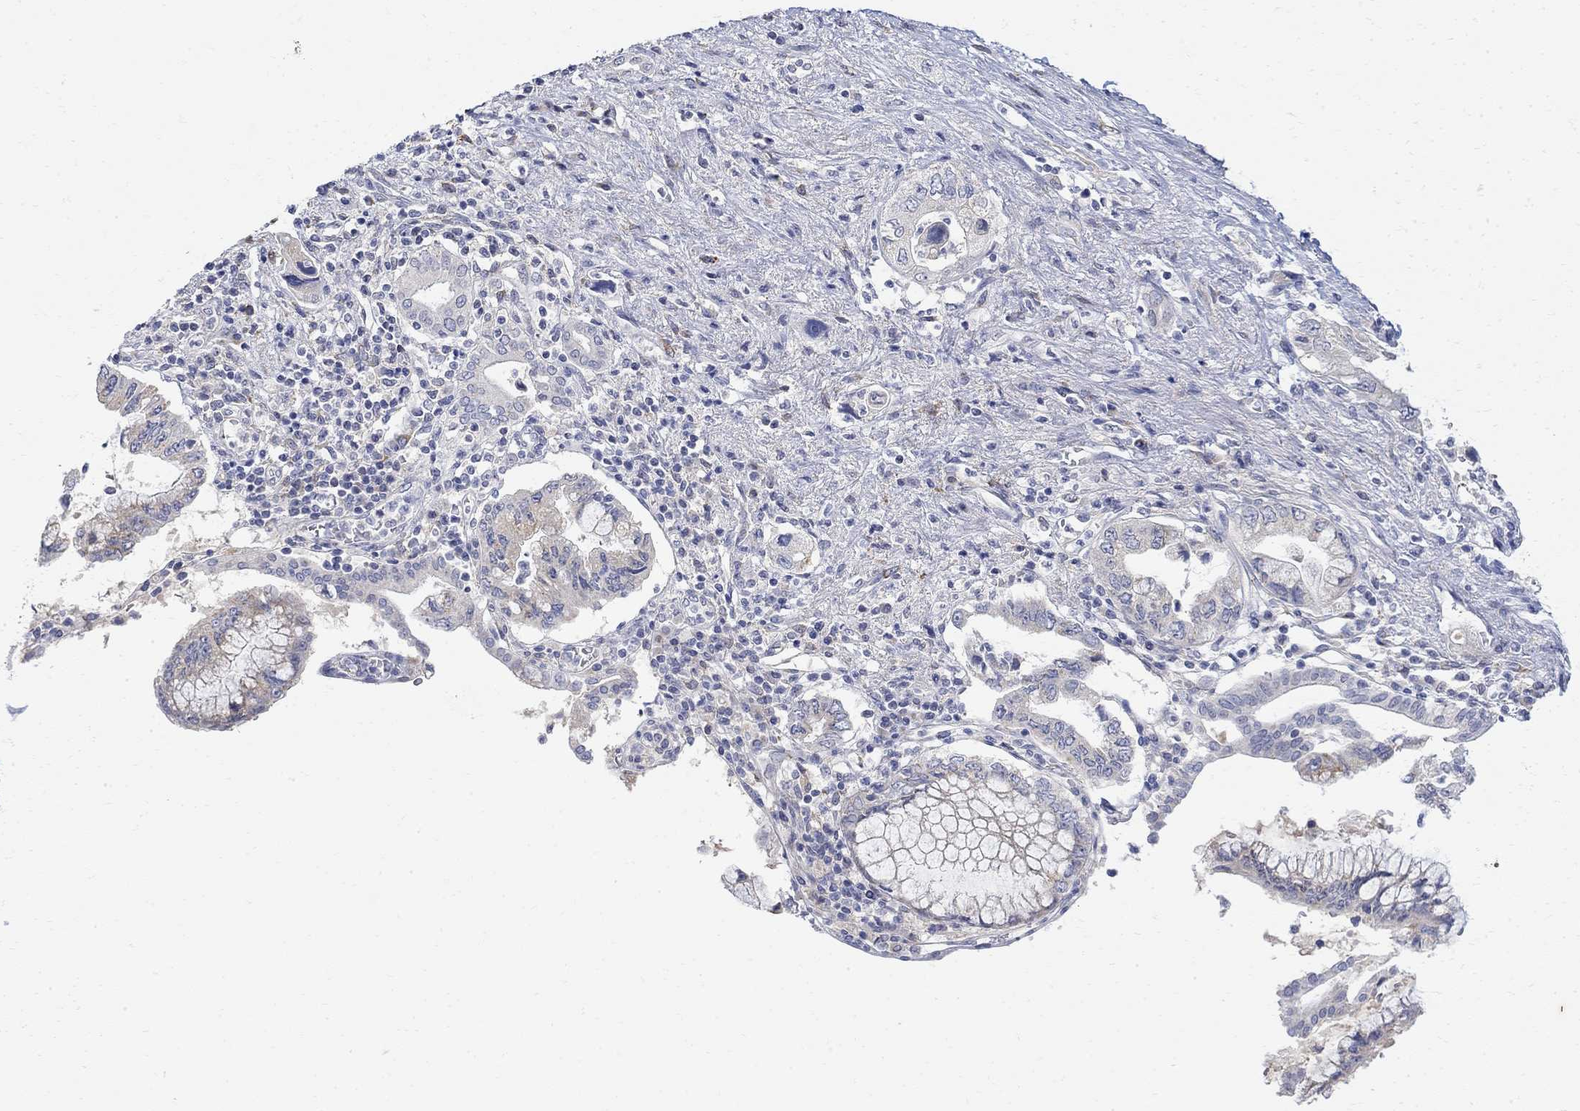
{"staining": {"intensity": "negative", "quantity": "none", "location": "none"}, "tissue": "pancreatic cancer", "cell_type": "Tumor cells", "image_type": "cancer", "snomed": [{"axis": "morphology", "description": "Adenocarcinoma, NOS"}, {"axis": "topography", "description": "Pancreas"}], "caption": "IHC micrograph of human pancreatic cancer stained for a protein (brown), which demonstrates no expression in tumor cells.", "gene": "FNDC5", "patient": {"sex": "female", "age": 73}}